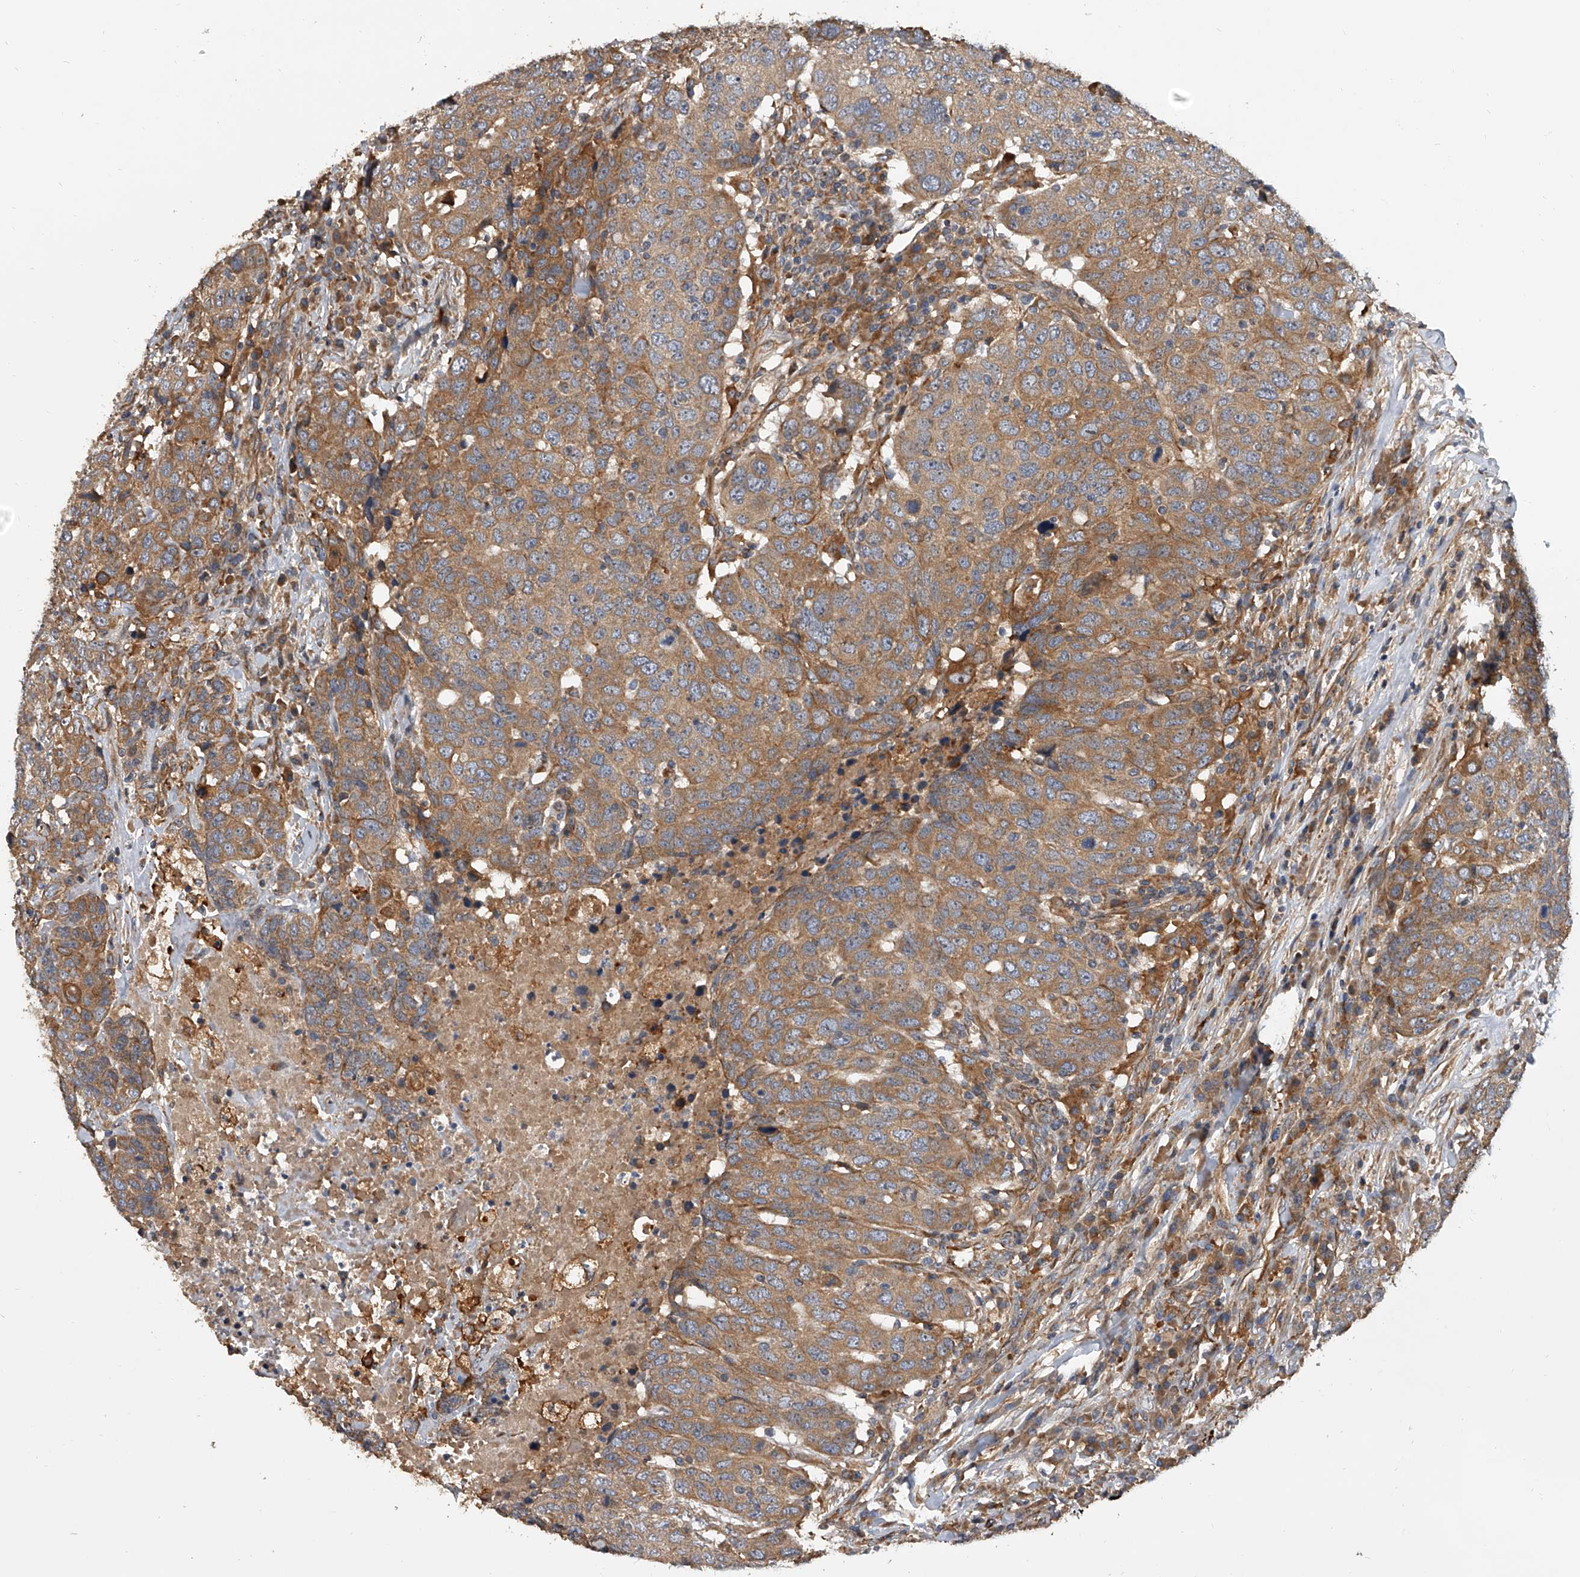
{"staining": {"intensity": "moderate", "quantity": ">75%", "location": "cytoplasmic/membranous"}, "tissue": "head and neck cancer", "cell_type": "Tumor cells", "image_type": "cancer", "snomed": [{"axis": "morphology", "description": "Squamous cell carcinoma, NOS"}, {"axis": "topography", "description": "Head-Neck"}], "caption": "Immunohistochemistry (IHC) staining of head and neck cancer (squamous cell carcinoma), which reveals medium levels of moderate cytoplasmic/membranous expression in about >75% of tumor cells indicating moderate cytoplasmic/membranous protein staining. The staining was performed using DAB (brown) for protein detection and nuclei were counterstained in hematoxylin (blue).", "gene": "EXOC4", "patient": {"sex": "male", "age": 66}}